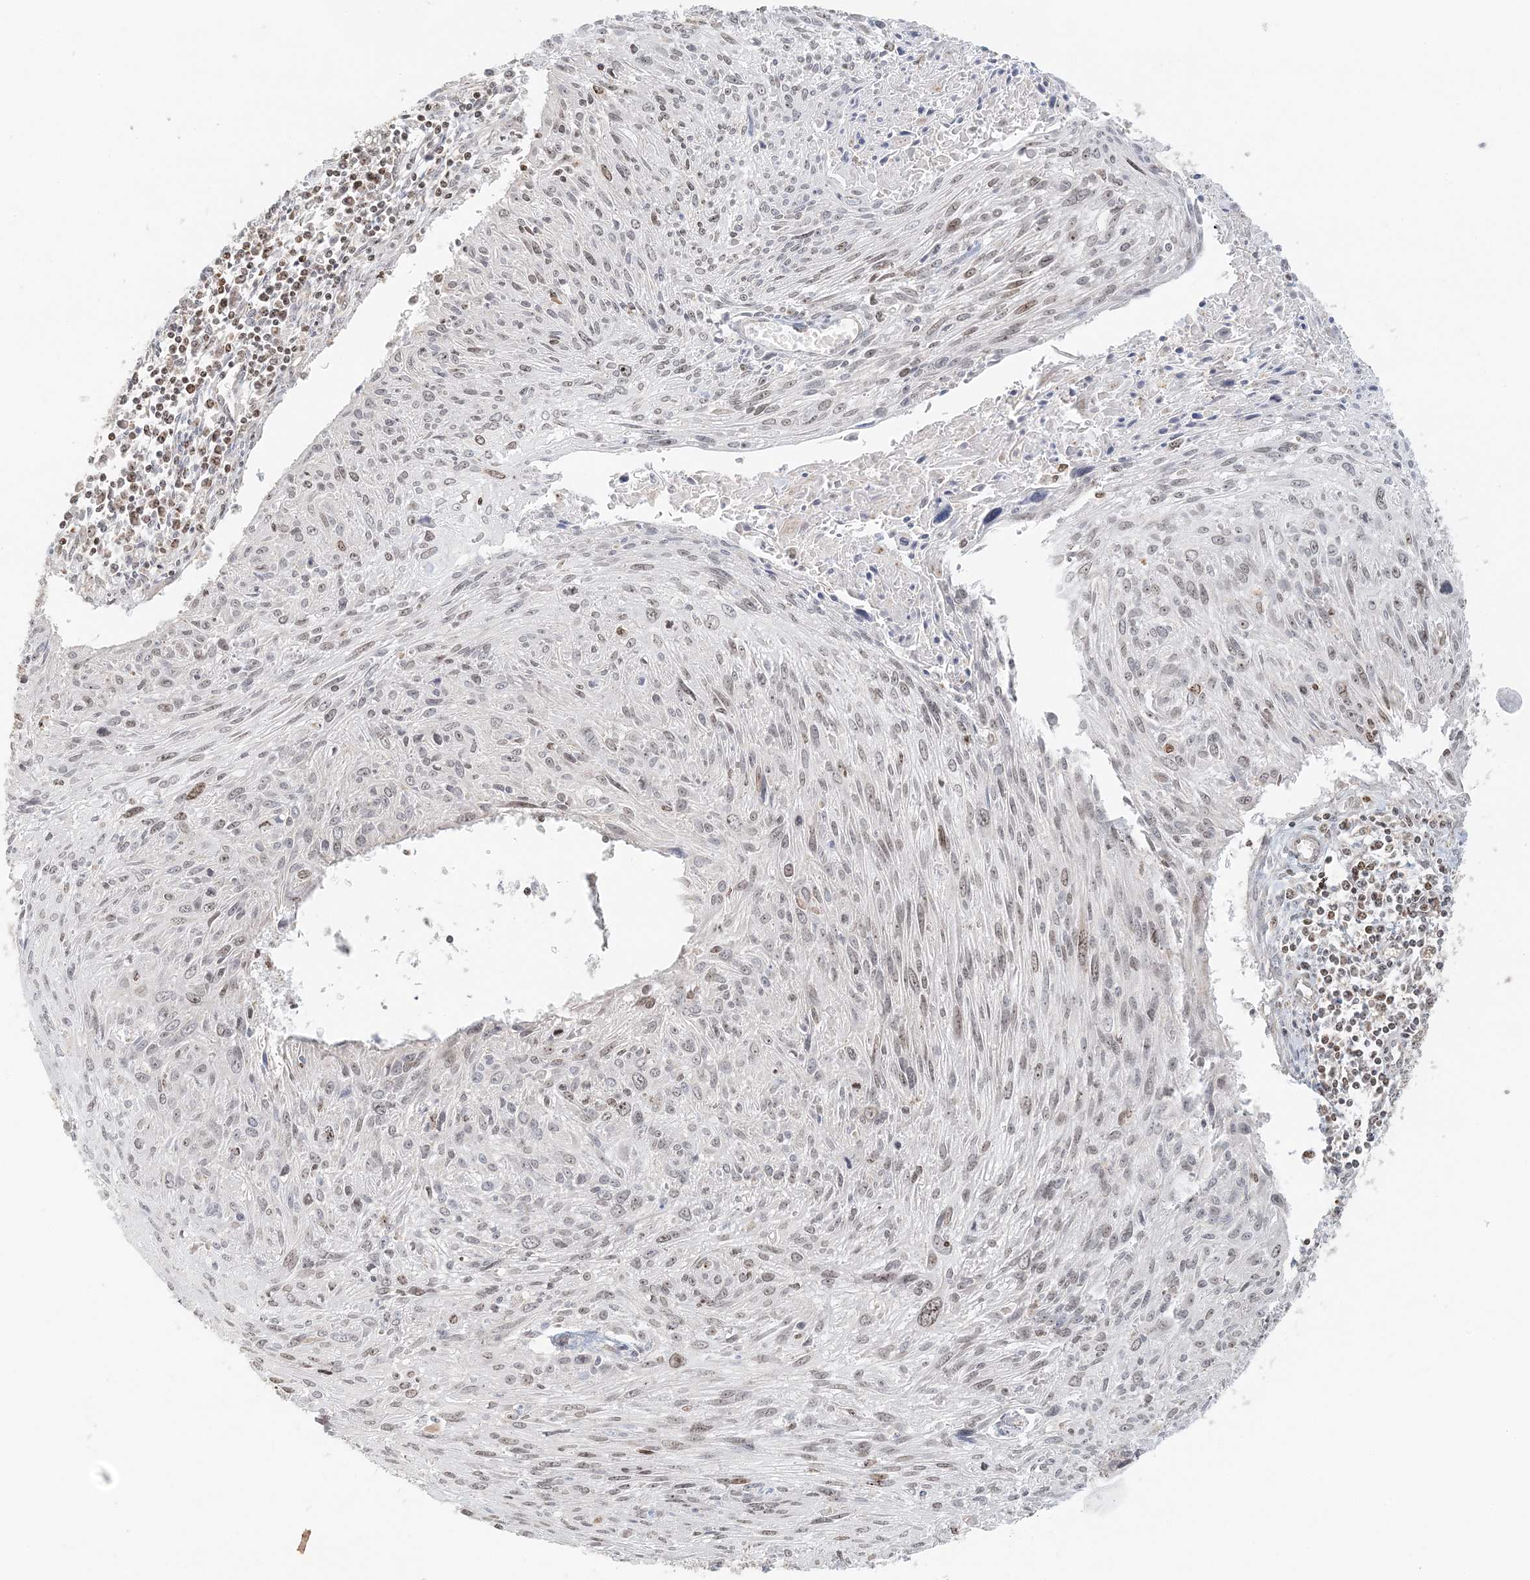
{"staining": {"intensity": "negative", "quantity": "none", "location": "none"}, "tissue": "cervical cancer", "cell_type": "Tumor cells", "image_type": "cancer", "snomed": [{"axis": "morphology", "description": "Squamous cell carcinoma, NOS"}, {"axis": "topography", "description": "Cervix"}], "caption": "Immunohistochemistry (IHC) micrograph of neoplastic tissue: human squamous cell carcinoma (cervical) stained with DAB exhibits no significant protein expression in tumor cells.", "gene": "UBE2F", "patient": {"sex": "female", "age": 51}}